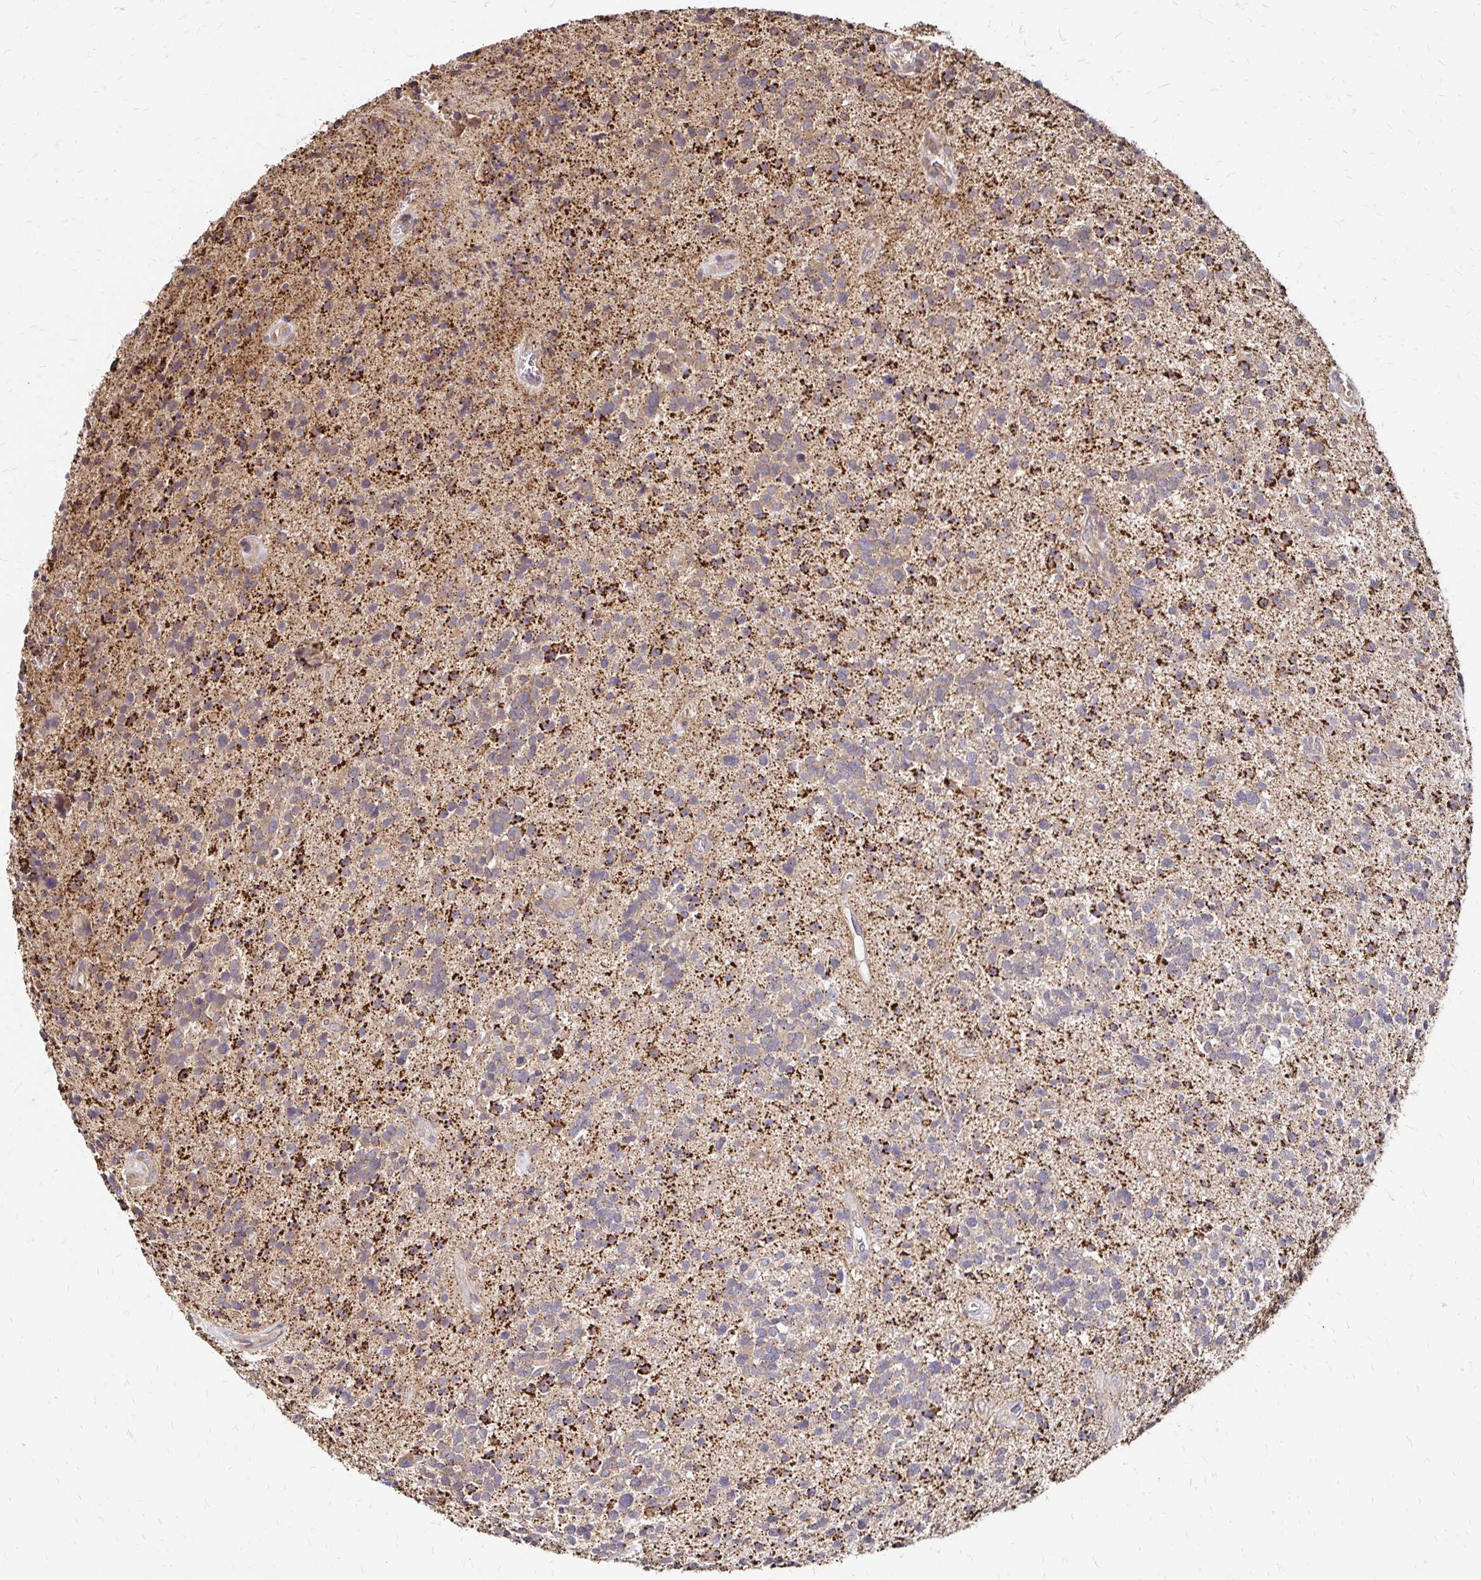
{"staining": {"intensity": "weak", "quantity": ">75%", "location": "cytoplasmic/membranous"}, "tissue": "glioma", "cell_type": "Tumor cells", "image_type": "cancer", "snomed": [{"axis": "morphology", "description": "Glioma, malignant, High grade"}, {"axis": "topography", "description": "Brain"}], "caption": "About >75% of tumor cells in malignant high-grade glioma reveal weak cytoplasmic/membranous protein positivity as visualized by brown immunohistochemical staining.", "gene": "ZW10", "patient": {"sex": "male", "age": 29}}